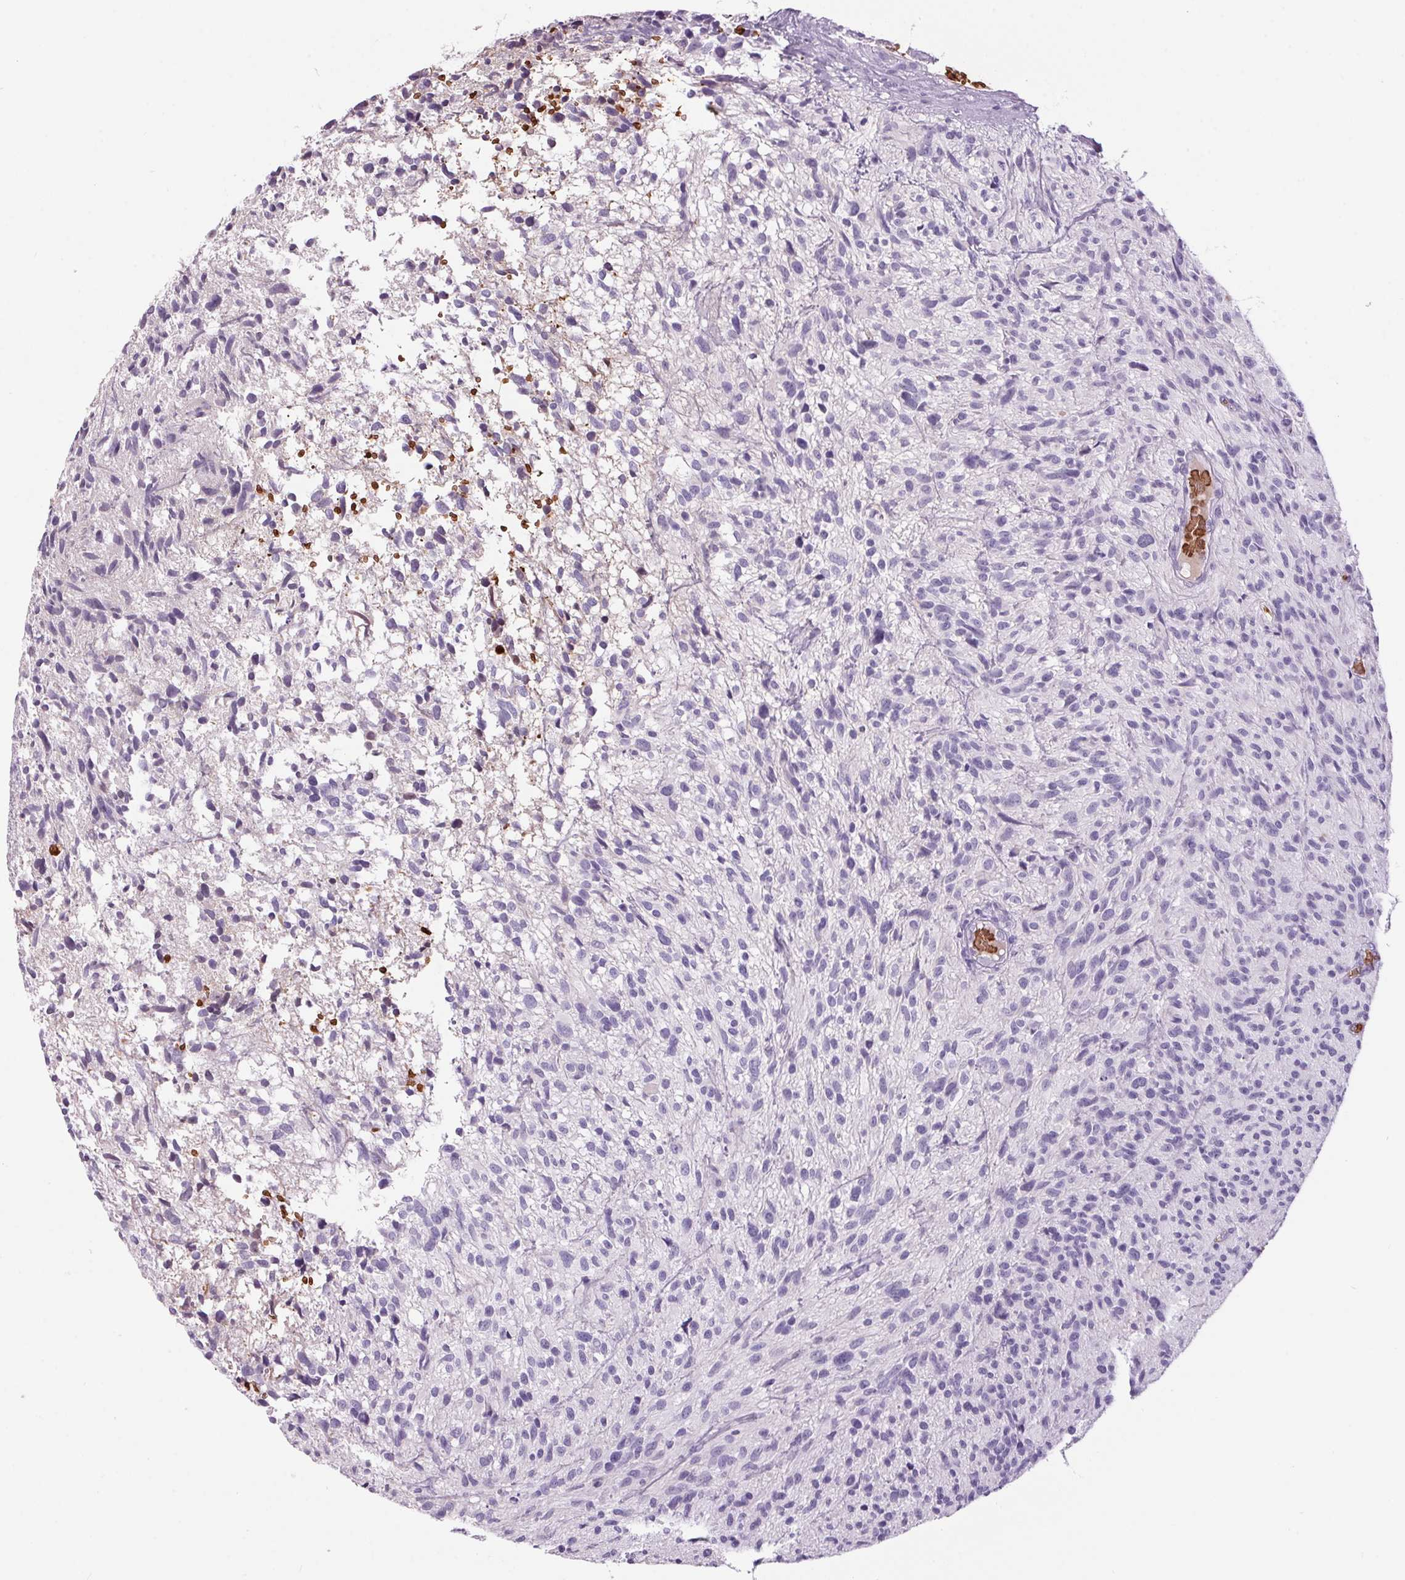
{"staining": {"intensity": "negative", "quantity": "none", "location": "none"}, "tissue": "glioma", "cell_type": "Tumor cells", "image_type": "cancer", "snomed": [{"axis": "morphology", "description": "Glioma, malignant, High grade"}, {"axis": "topography", "description": "Brain"}], "caption": "Tumor cells are negative for brown protein staining in malignant high-grade glioma.", "gene": "HBQ1", "patient": {"sex": "male", "age": 75}}